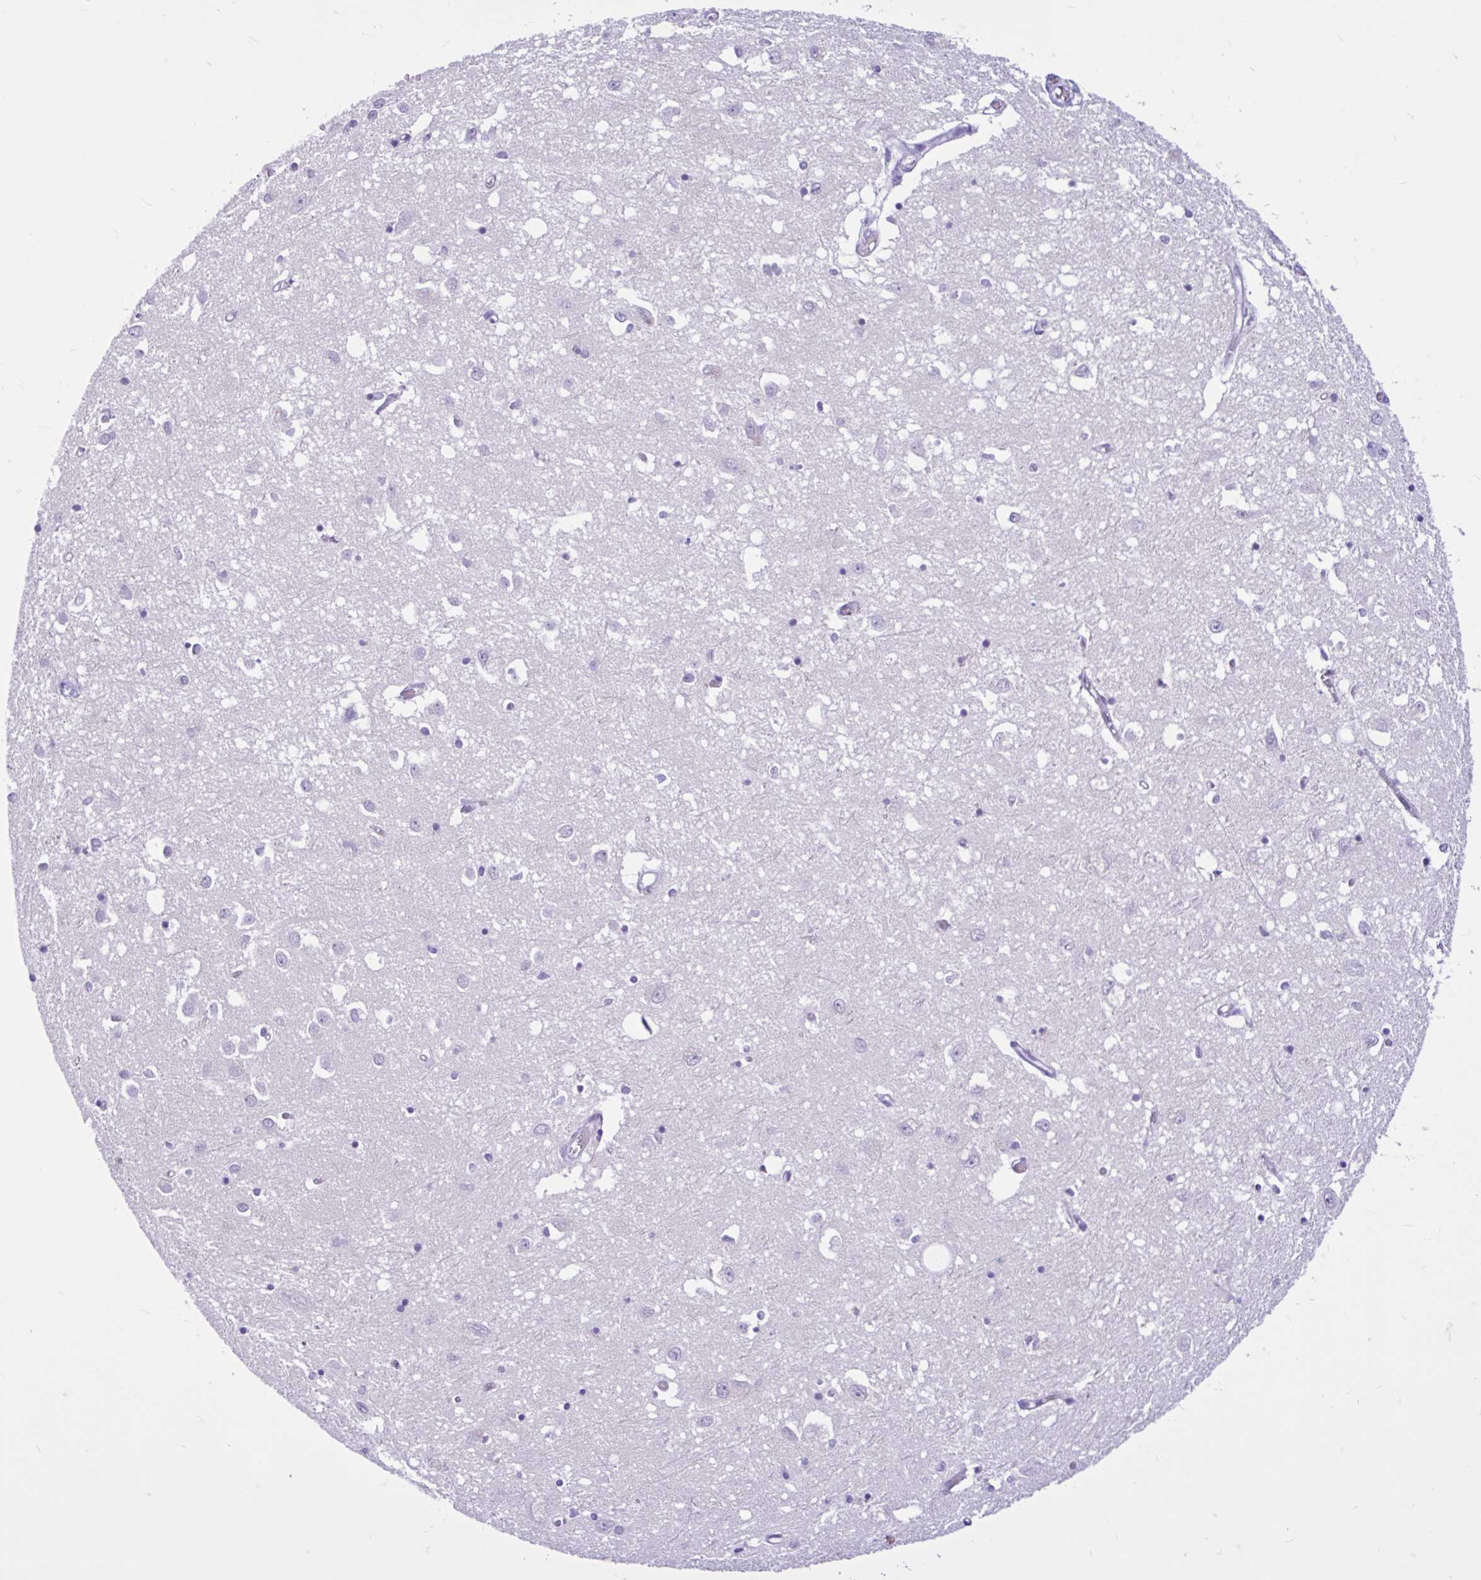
{"staining": {"intensity": "negative", "quantity": "none", "location": "none"}, "tissue": "caudate", "cell_type": "Glial cells", "image_type": "normal", "snomed": [{"axis": "morphology", "description": "Normal tissue, NOS"}, {"axis": "topography", "description": "Lateral ventricle wall"}], "caption": "This is a histopathology image of IHC staining of unremarkable caudate, which shows no expression in glial cells. (DAB immunohistochemistry, high magnification).", "gene": "CYP19A1", "patient": {"sex": "male", "age": 70}}